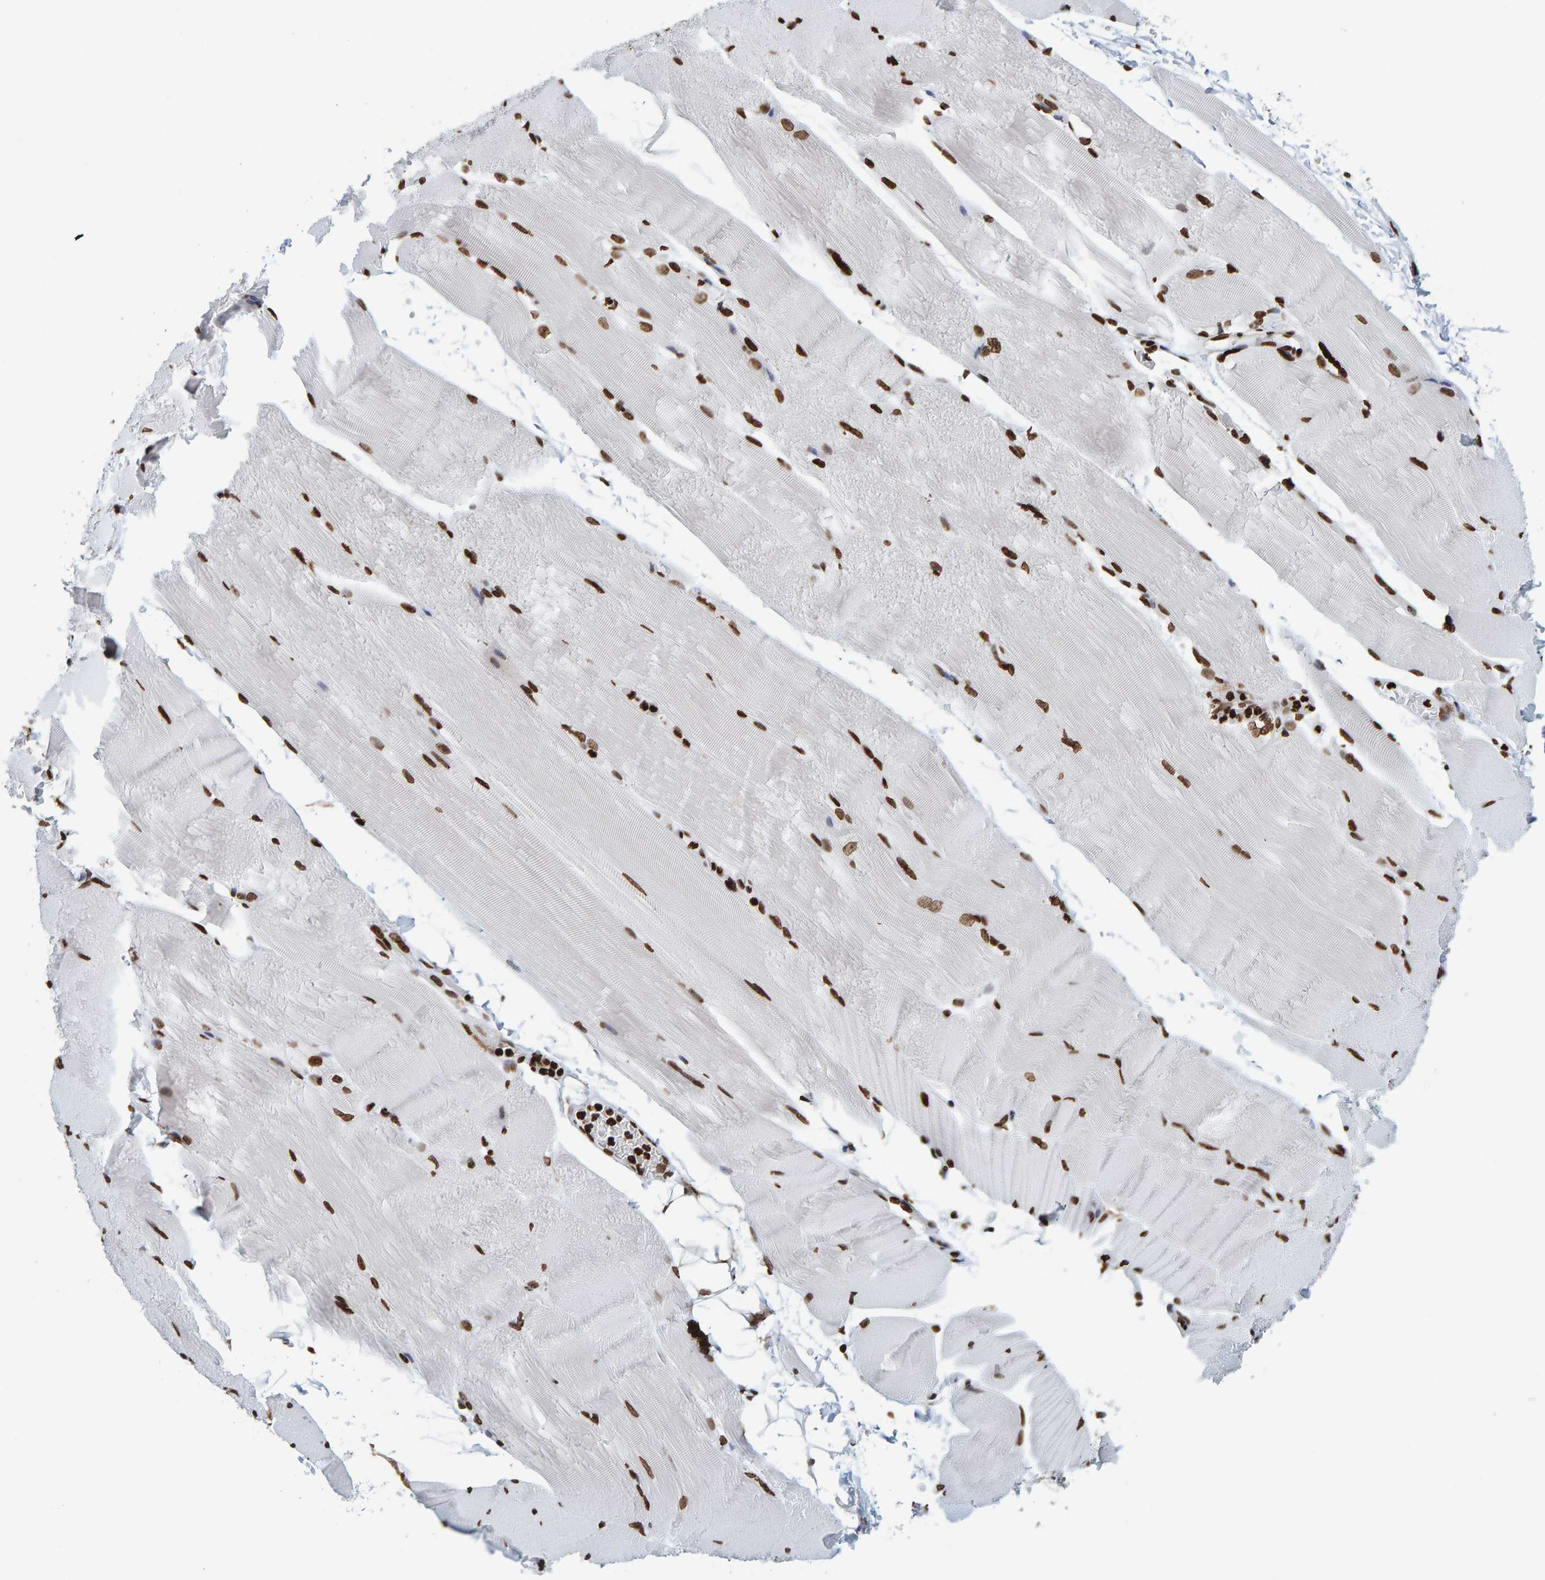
{"staining": {"intensity": "strong", "quantity": ">75%", "location": "nuclear"}, "tissue": "skeletal muscle", "cell_type": "Myocytes", "image_type": "normal", "snomed": [{"axis": "morphology", "description": "Normal tissue, NOS"}, {"axis": "topography", "description": "Skeletal muscle"}, {"axis": "topography", "description": "Parathyroid gland"}], "caption": "A brown stain highlights strong nuclear staining of a protein in myocytes of benign skeletal muscle. Nuclei are stained in blue.", "gene": "BRF2", "patient": {"sex": "female", "age": 37}}